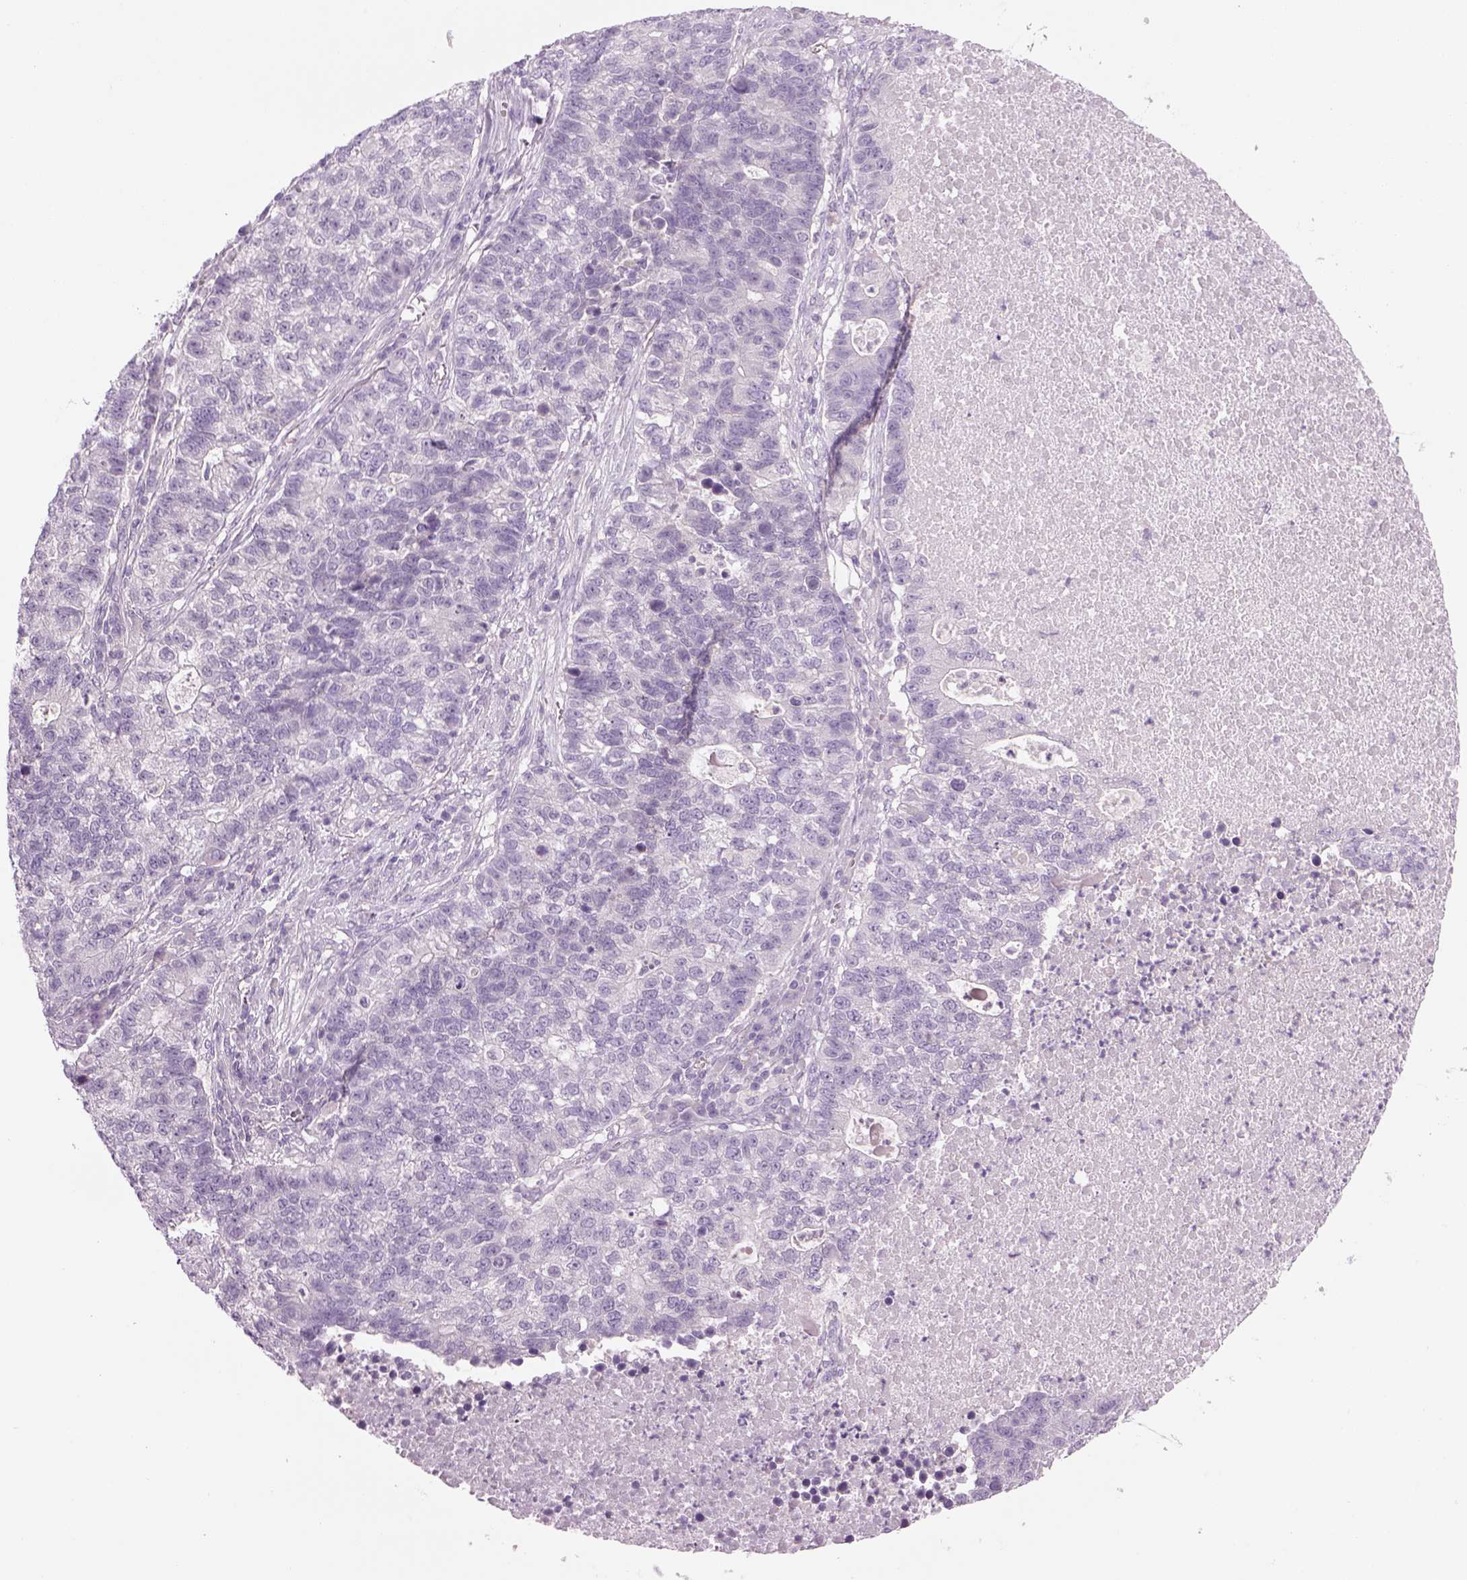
{"staining": {"intensity": "negative", "quantity": "none", "location": "none"}, "tissue": "lung cancer", "cell_type": "Tumor cells", "image_type": "cancer", "snomed": [{"axis": "morphology", "description": "Adenocarcinoma, NOS"}, {"axis": "topography", "description": "Lung"}], "caption": "Photomicrograph shows no protein expression in tumor cells of lung cancer (adenocarcinoma) tissue. (DAB IHC, high magnification).", "gene": "MDH1B", "patient": {"sex": "male", "age": 57}}